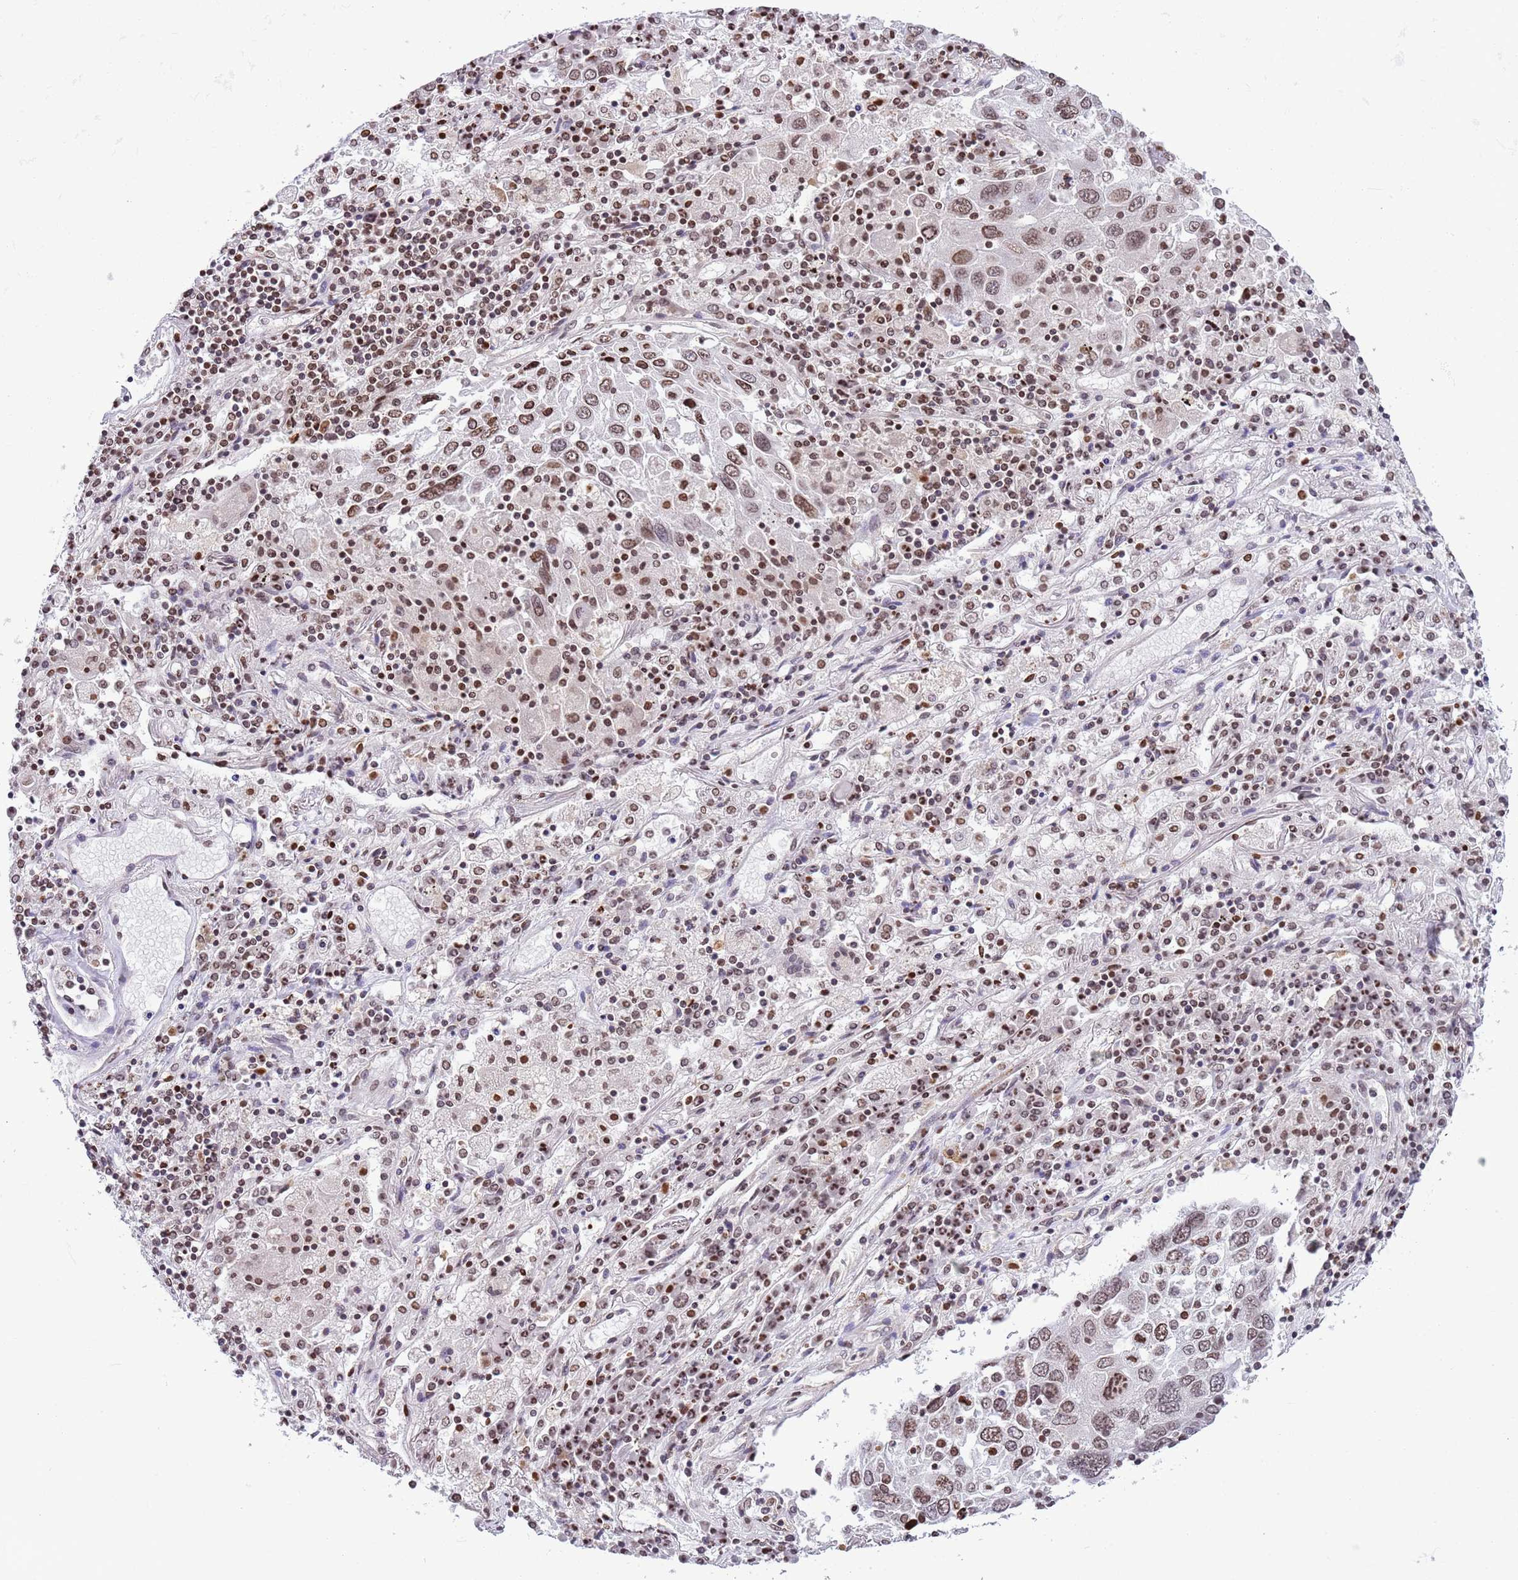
{"staining": {"intensity": "moderate", "quantity": ">75%", "location": "nuclear"}, "tissue": "lung cancer", "cell_type": "Tumor cells", "image_type": "cancer", "snomed": [{"axis": "morphology", "description": "Squamous cell carcinoma, NOS"}, {"axis": "topography", "description": "Lung"}], "caption": "Immunohistochemistry staining of lung cancer, which demonstrates medium levels of moderate nuclear expression in approximately >75% of tumor cells indicating moderate nuclear protein expression. The staining was performed using DAB (brown) for protein detection and nuclei were counterstained in hematoxylin (blue).", "gene": "NRIP1", "patient": {"sex": "male", "age": 65}}